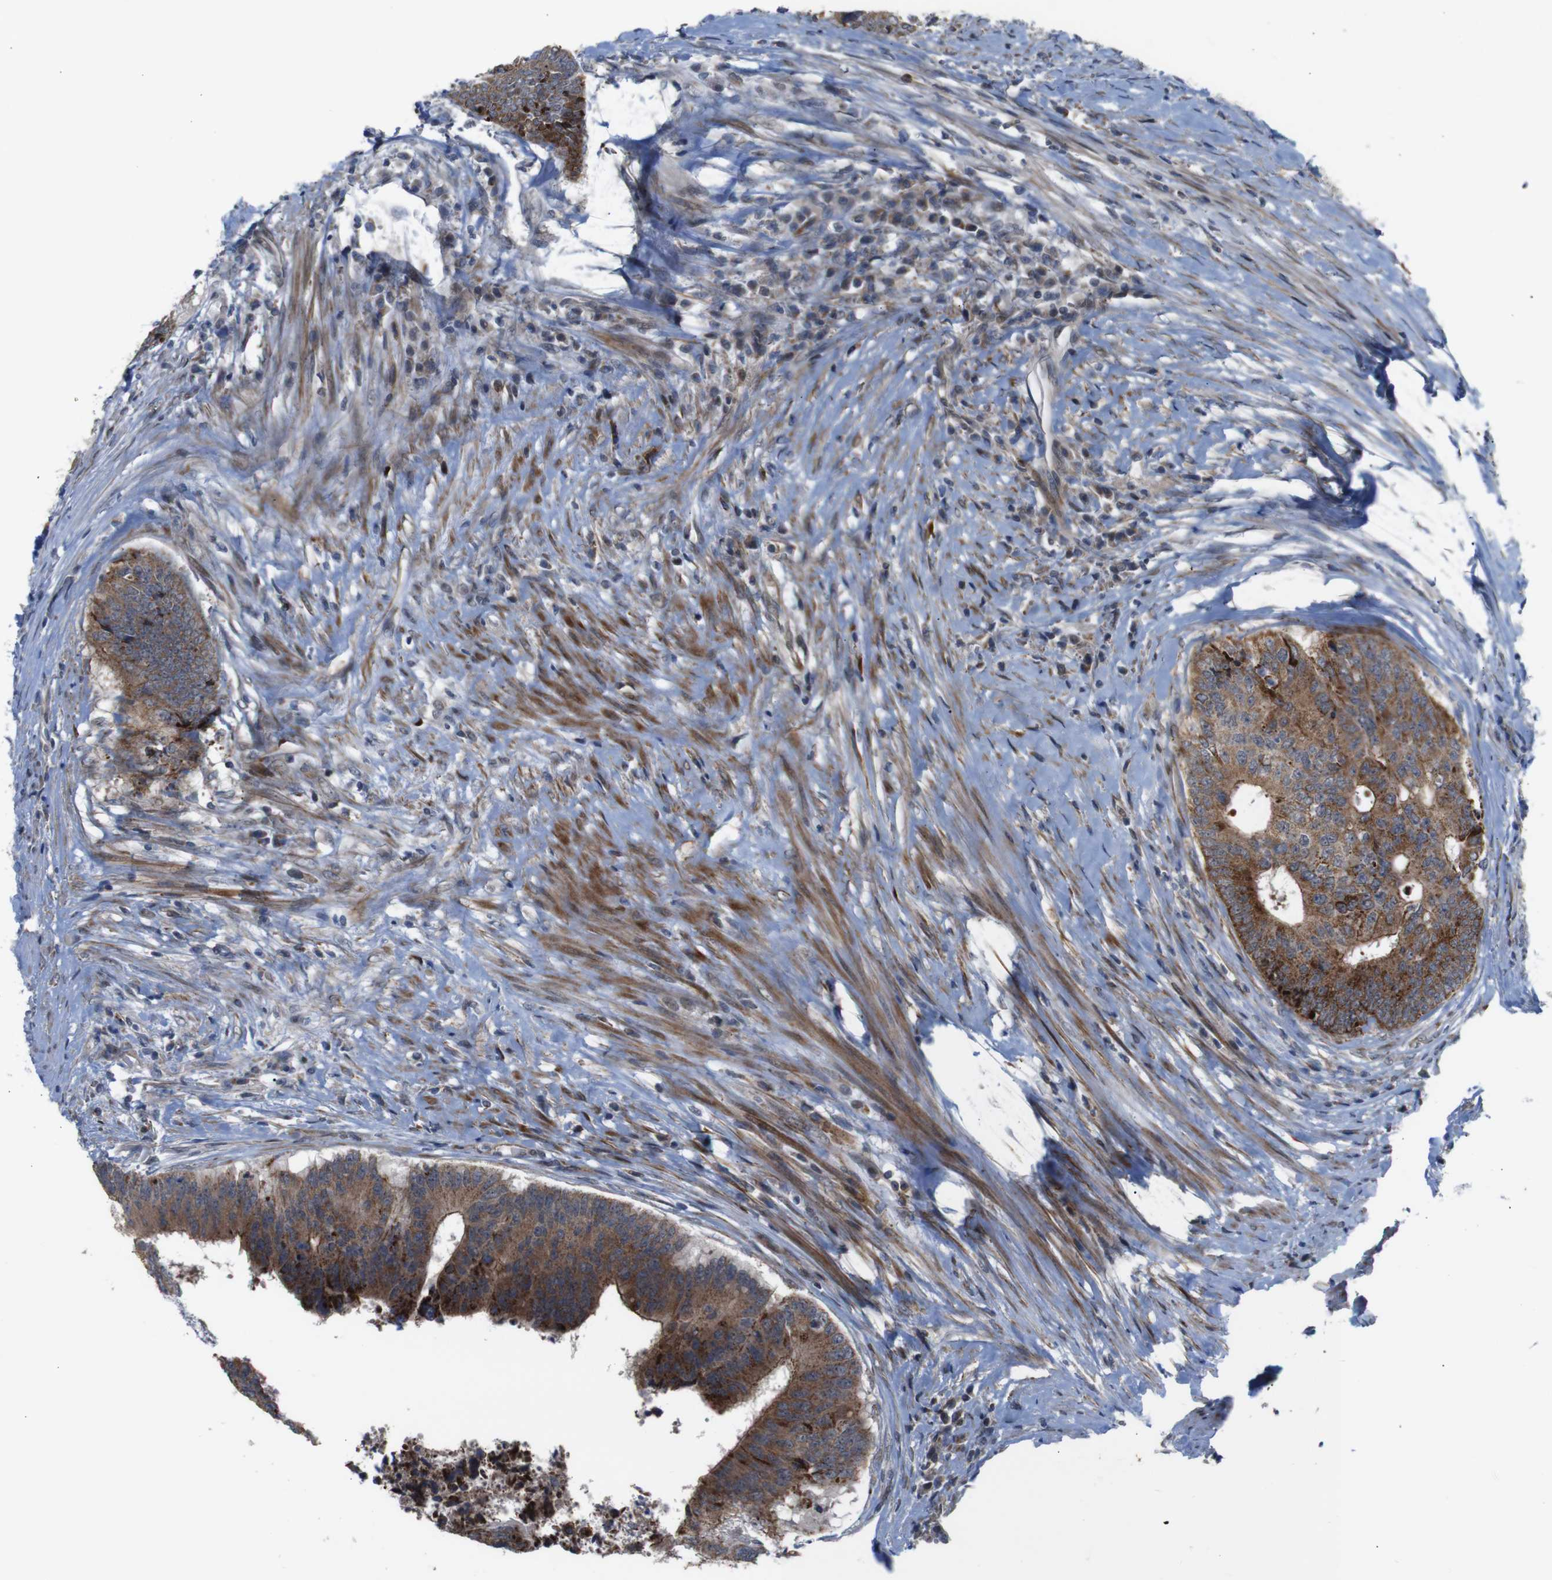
{"staining": {"intensity": "moderate", "quantity": ">75%", "location": "cytoplasmic/membranous"}, "tissue": "colorectal cancer", "cell_type": "Tumor cells", "image_type": "cancer", "snomed": [{"axis": "morphology", "description": "Adenocarcinoma, NOS"}, {"axis": "topography", "description": "Rectum"}], "caption": "About >75% of tumor cells in colorectal adenocarcinoma demonstrate moderate cytoplasmic/membranous protein staining as visualized by brown immunohistochemical staining.", "gene": "ATP7B", "patient": {"sex": "male", "age": 72}}